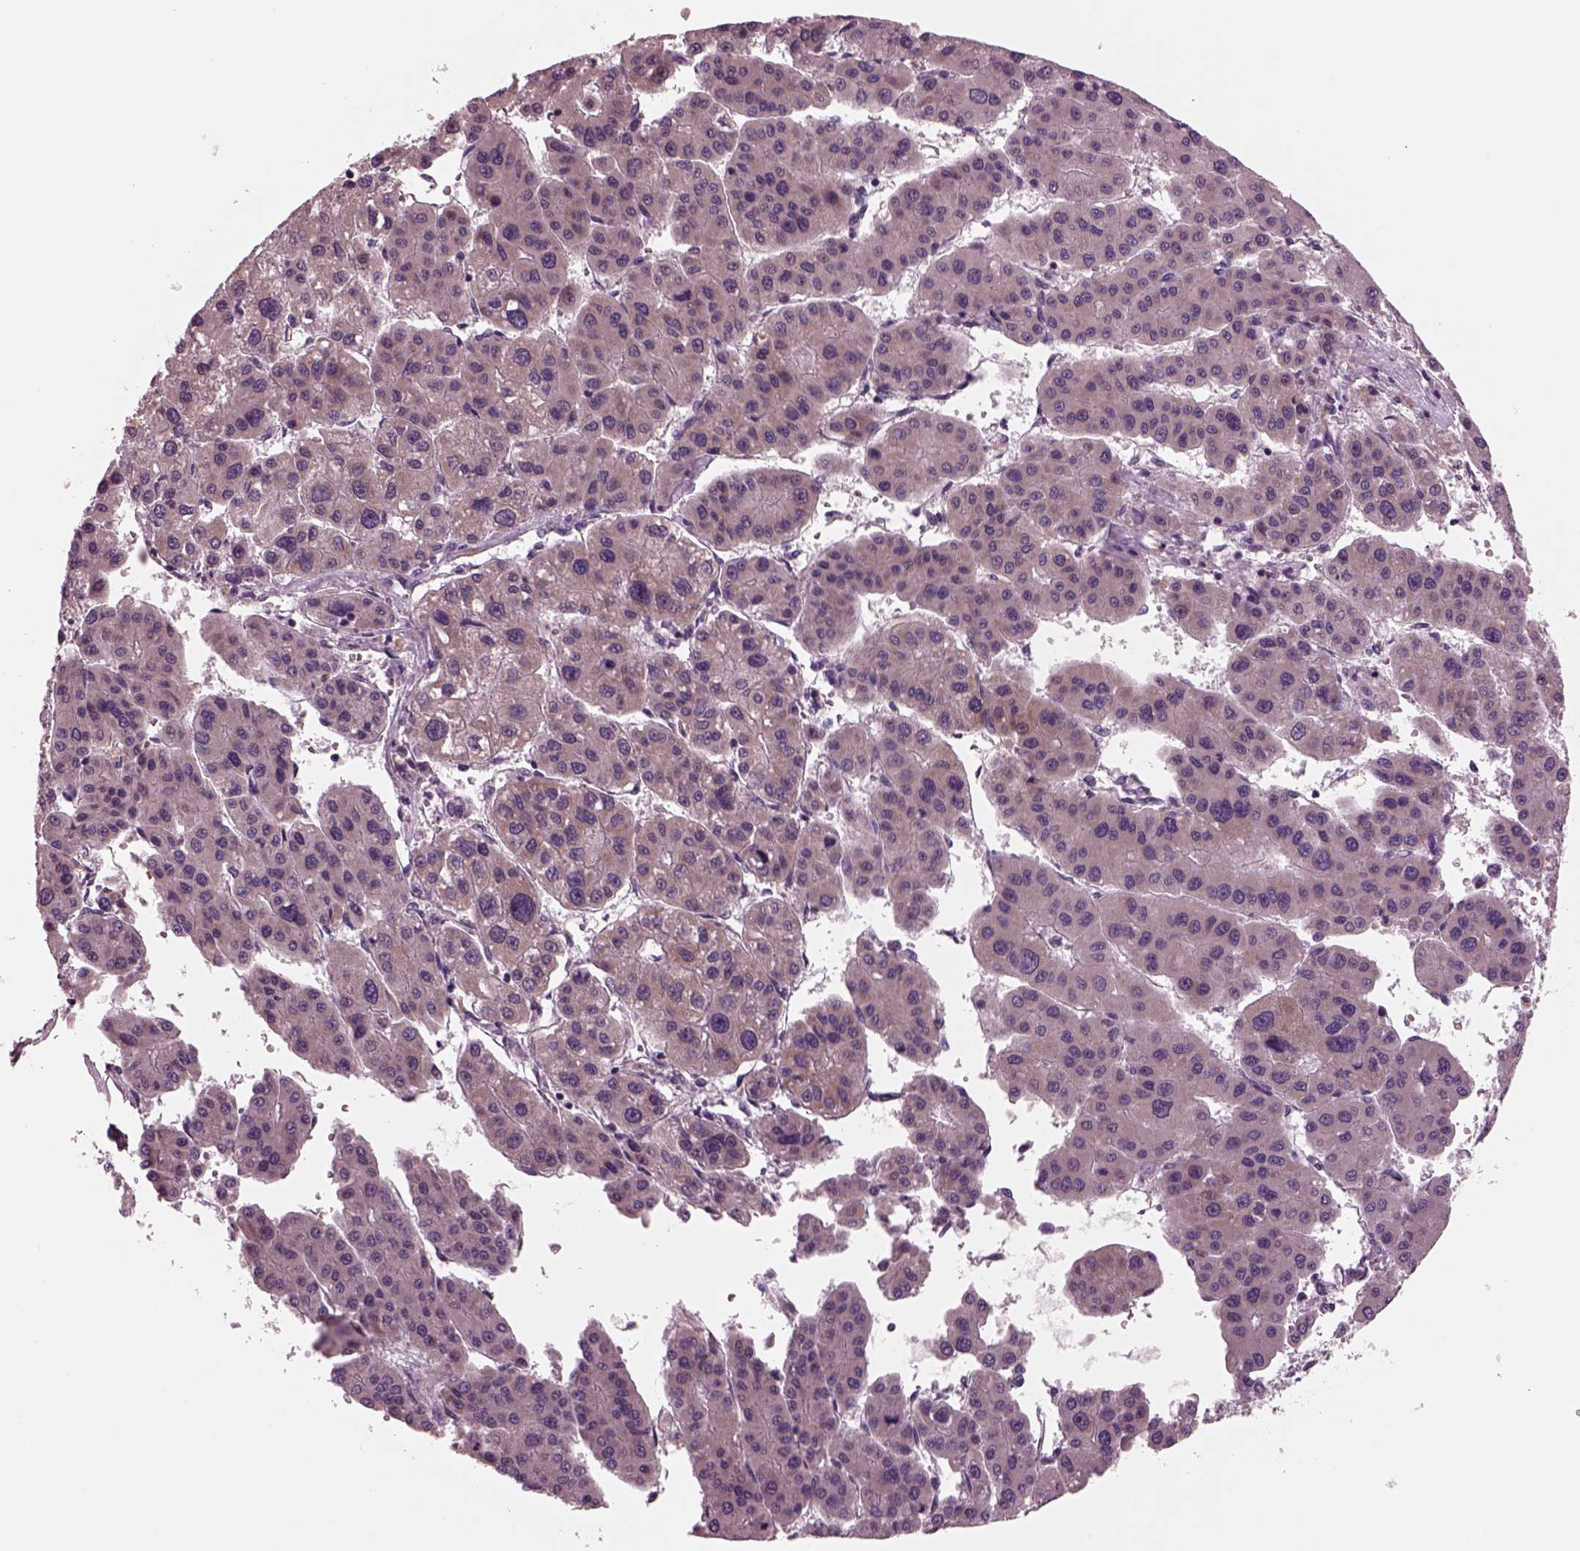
{"staining": {"intensity": "weak", "quantity": "25%-75%", "location": "cytoplasmic/membranous"}, "tissue": "liver cancer", "cell_type": "Tumor cells", "image_type": "cancer", "snomed": [{"axis": "morphology", "description": "Carcinoma, Hepatocellular, NOS"}, {"axis": "topography", "description": "Liver"}], "caption": "Approximately 25%-75% of tumor cells in human liver hepatocellular carcinoma demonstrate weak cytoplasmic/membranous protein expression as visualized by brown immunohistochemical staining.", "gene": "AP4M1", "patient": {"sex": "male", "age": 73}}